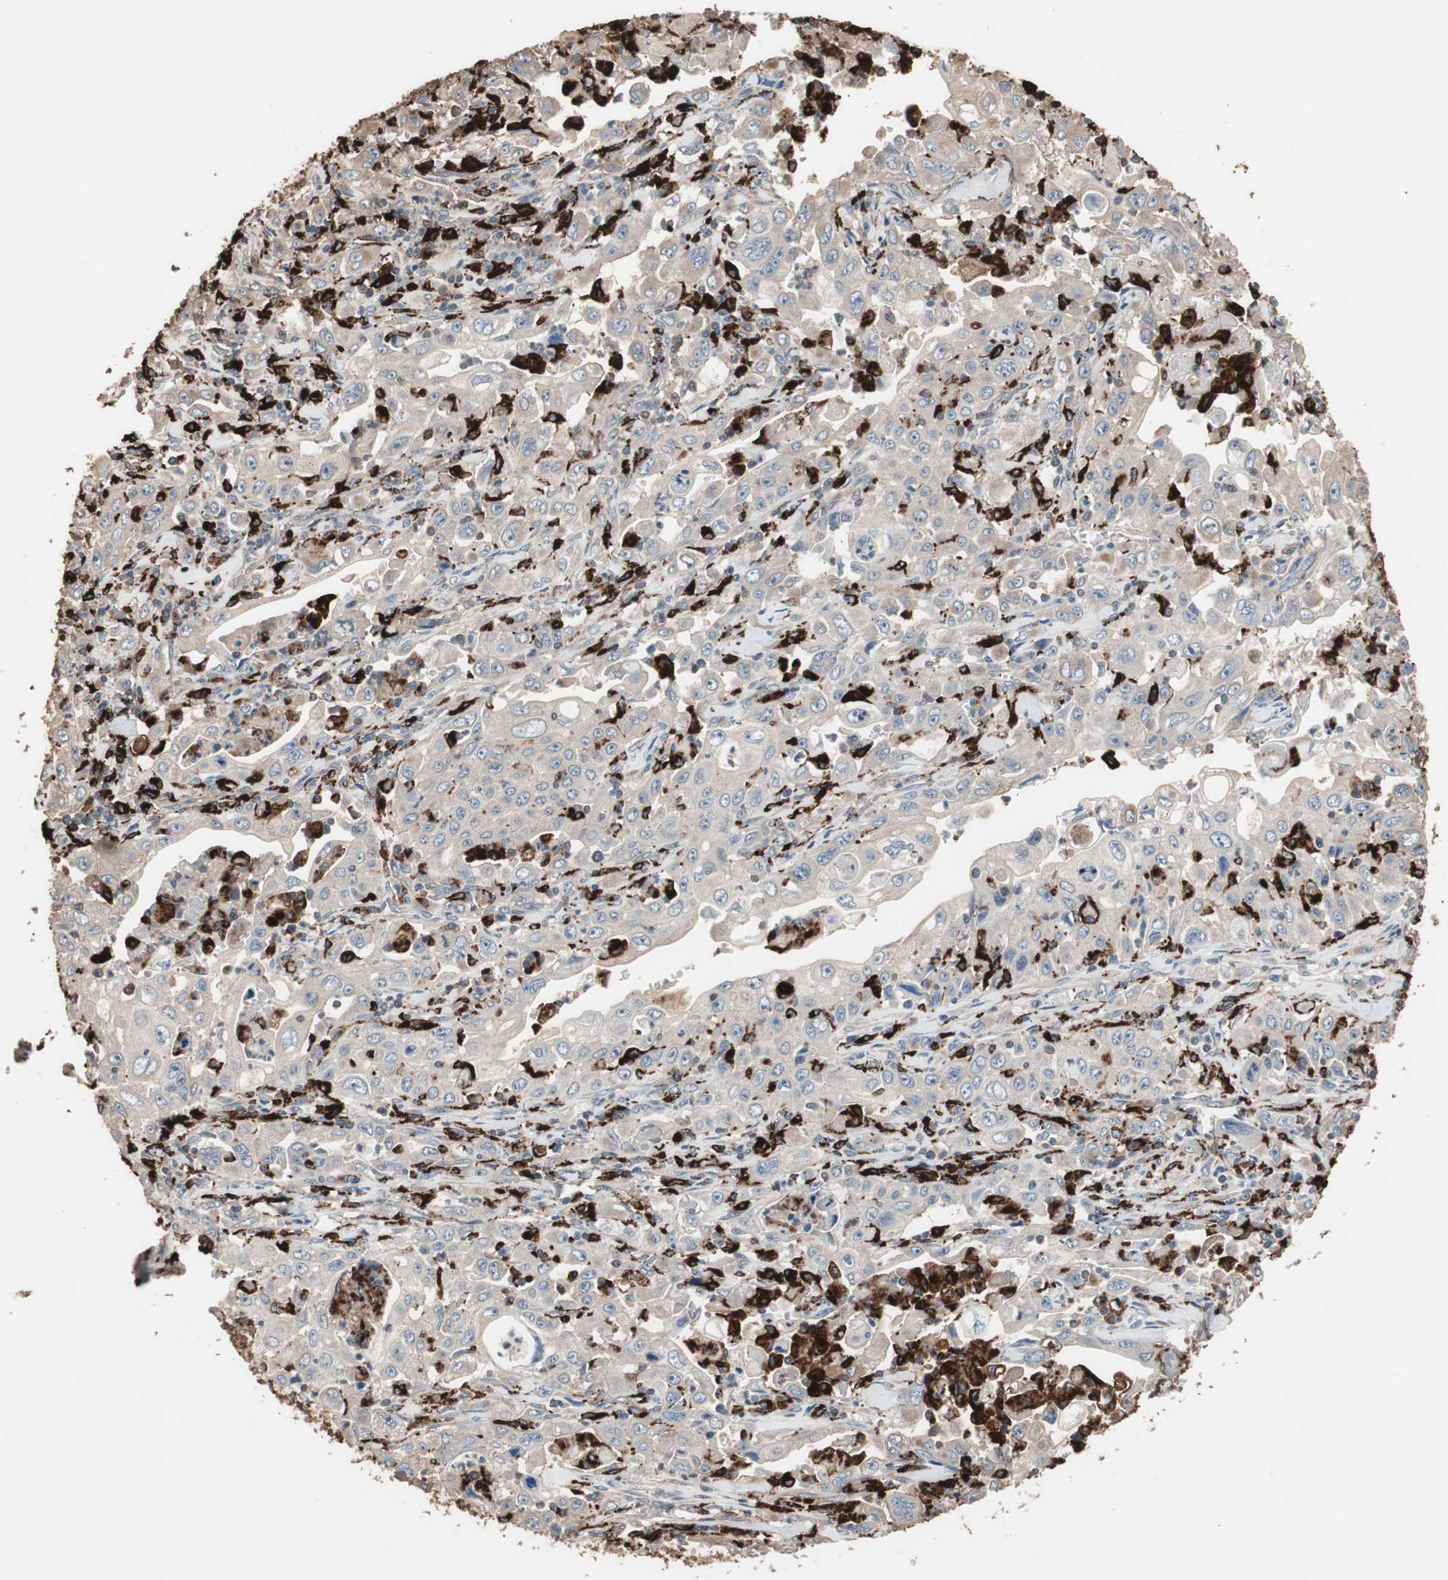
{"staining": {"intensity": "weak", "quantity": "25%-75%", "location": "cytoplasmic/membranous"}, "tissue": "pancreatic cancer", "cell_type": "Tumor cells", "image_type": "cancer", "snomed": [{"axis": "morphology", "description": "Adenocarcinoma, NOS"}, {"axis": "topography", "description": "Pancreas"}], "caption": "Immunohistochemical staining of pancreatic cancer (adenocarcinoma) demonstrates low levels of weak cytoplasmic/membranous positivity in approximately 25%-75% of tumor cells. The staining is performed using DAB (3,3'-diaminobenzidine) brown chromogen to label protein expression. The nuclei are counter-stained blue using hematoxylin.", "gene": "CCT3", "patient": {"sex": "male", "age": 70}}